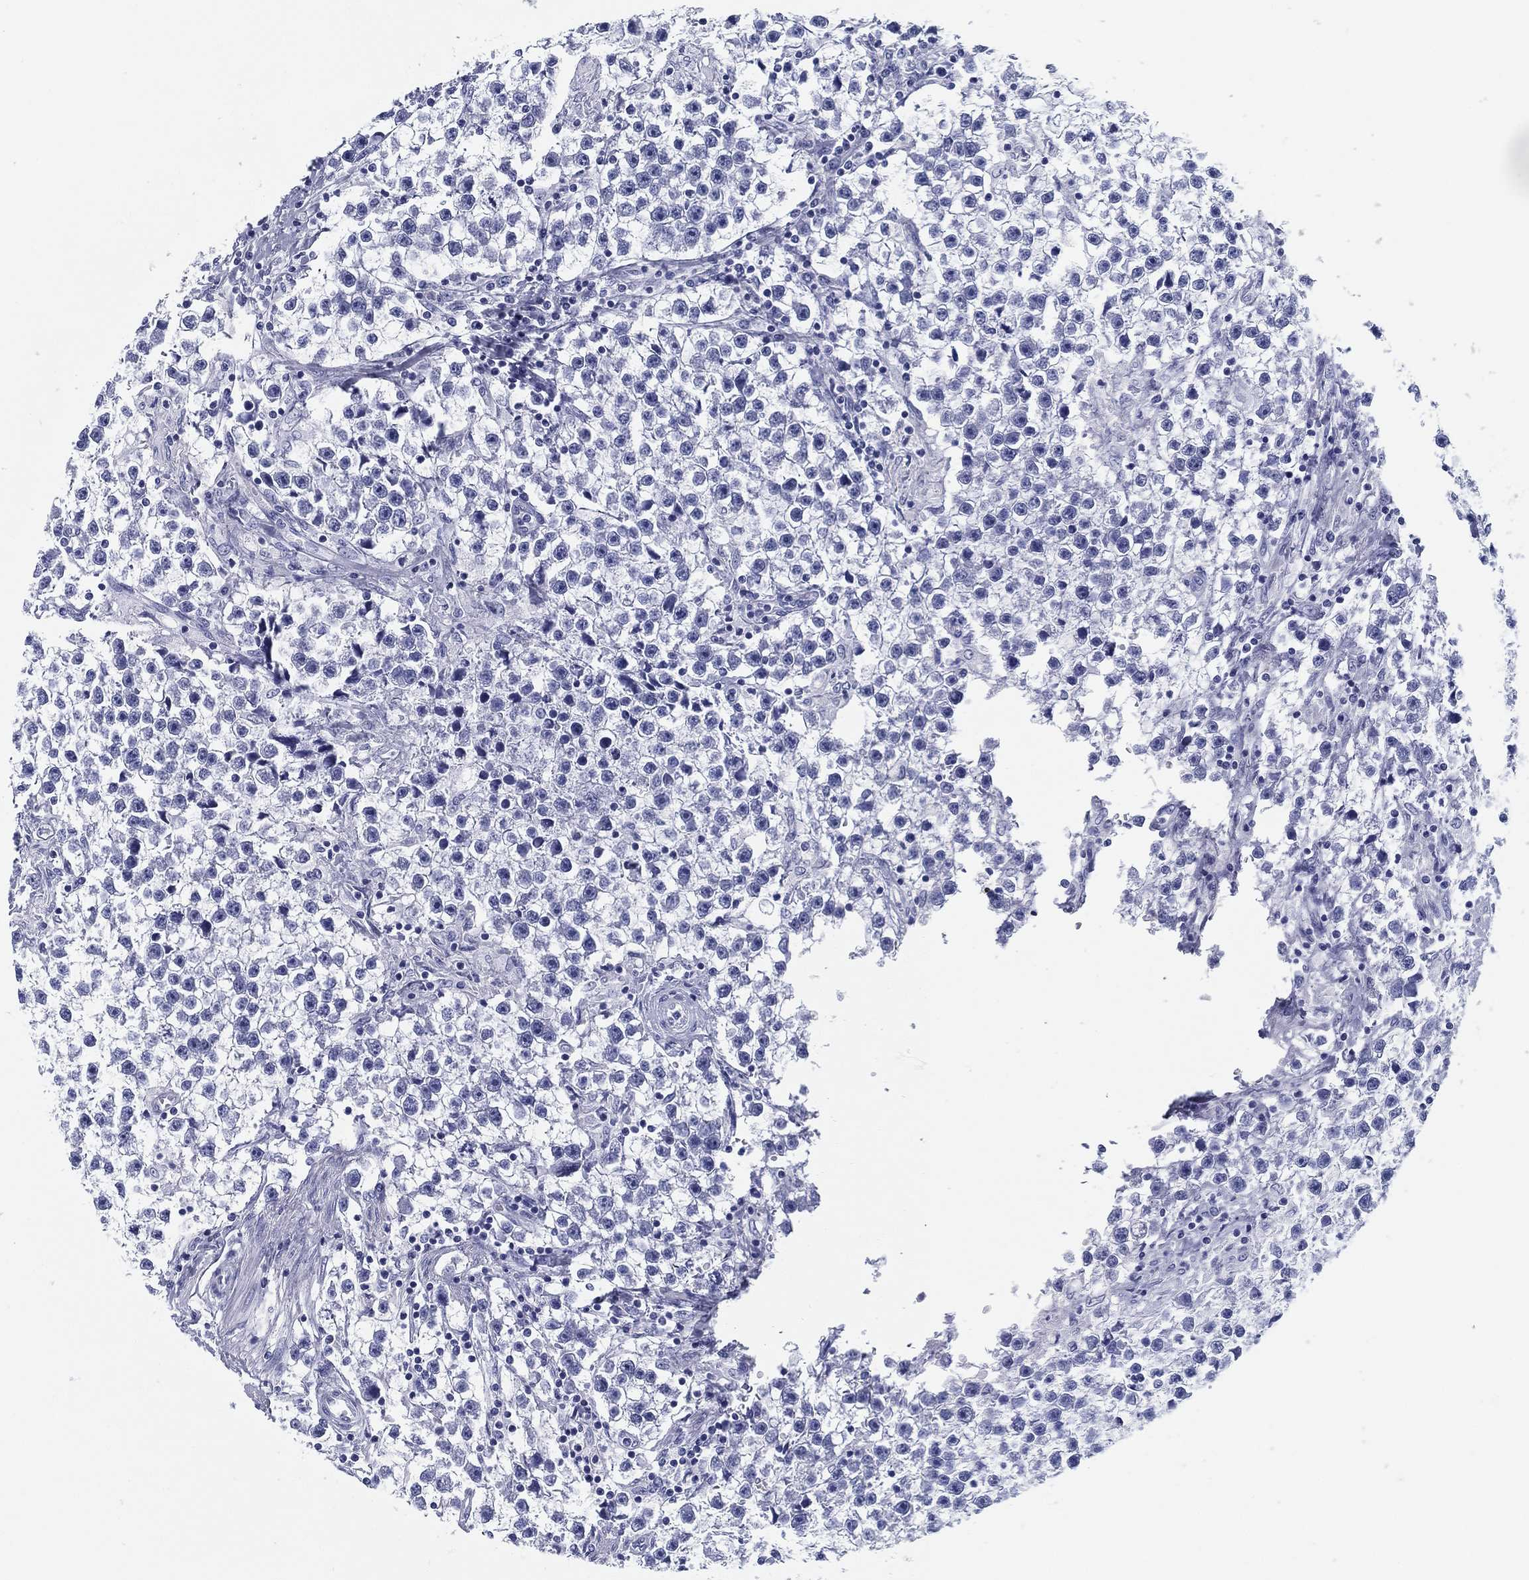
{"staining": {"intensity": "negative", "quantity": "none", "location": "none"}, "tissue": "testis cancer", "cell_type": "Tumor cells", "image_type": "cancer", "snomed": [{"axis": "morphology", "description": "Seminoma, NOS"}, {"axis": "topography", "description": "Testis"}], "caption": "Image shows no protein positivity in tumor cells of testis cancer (seminoma) tissue. Brightfield microscopy of IHC stained with DAB (3,3'-diaminobenzidine) (brown) and hematoxylin (blue), captured at high magnification.", "gene": "TMEM252", "patient": {"sex": "male", "age": 59}}